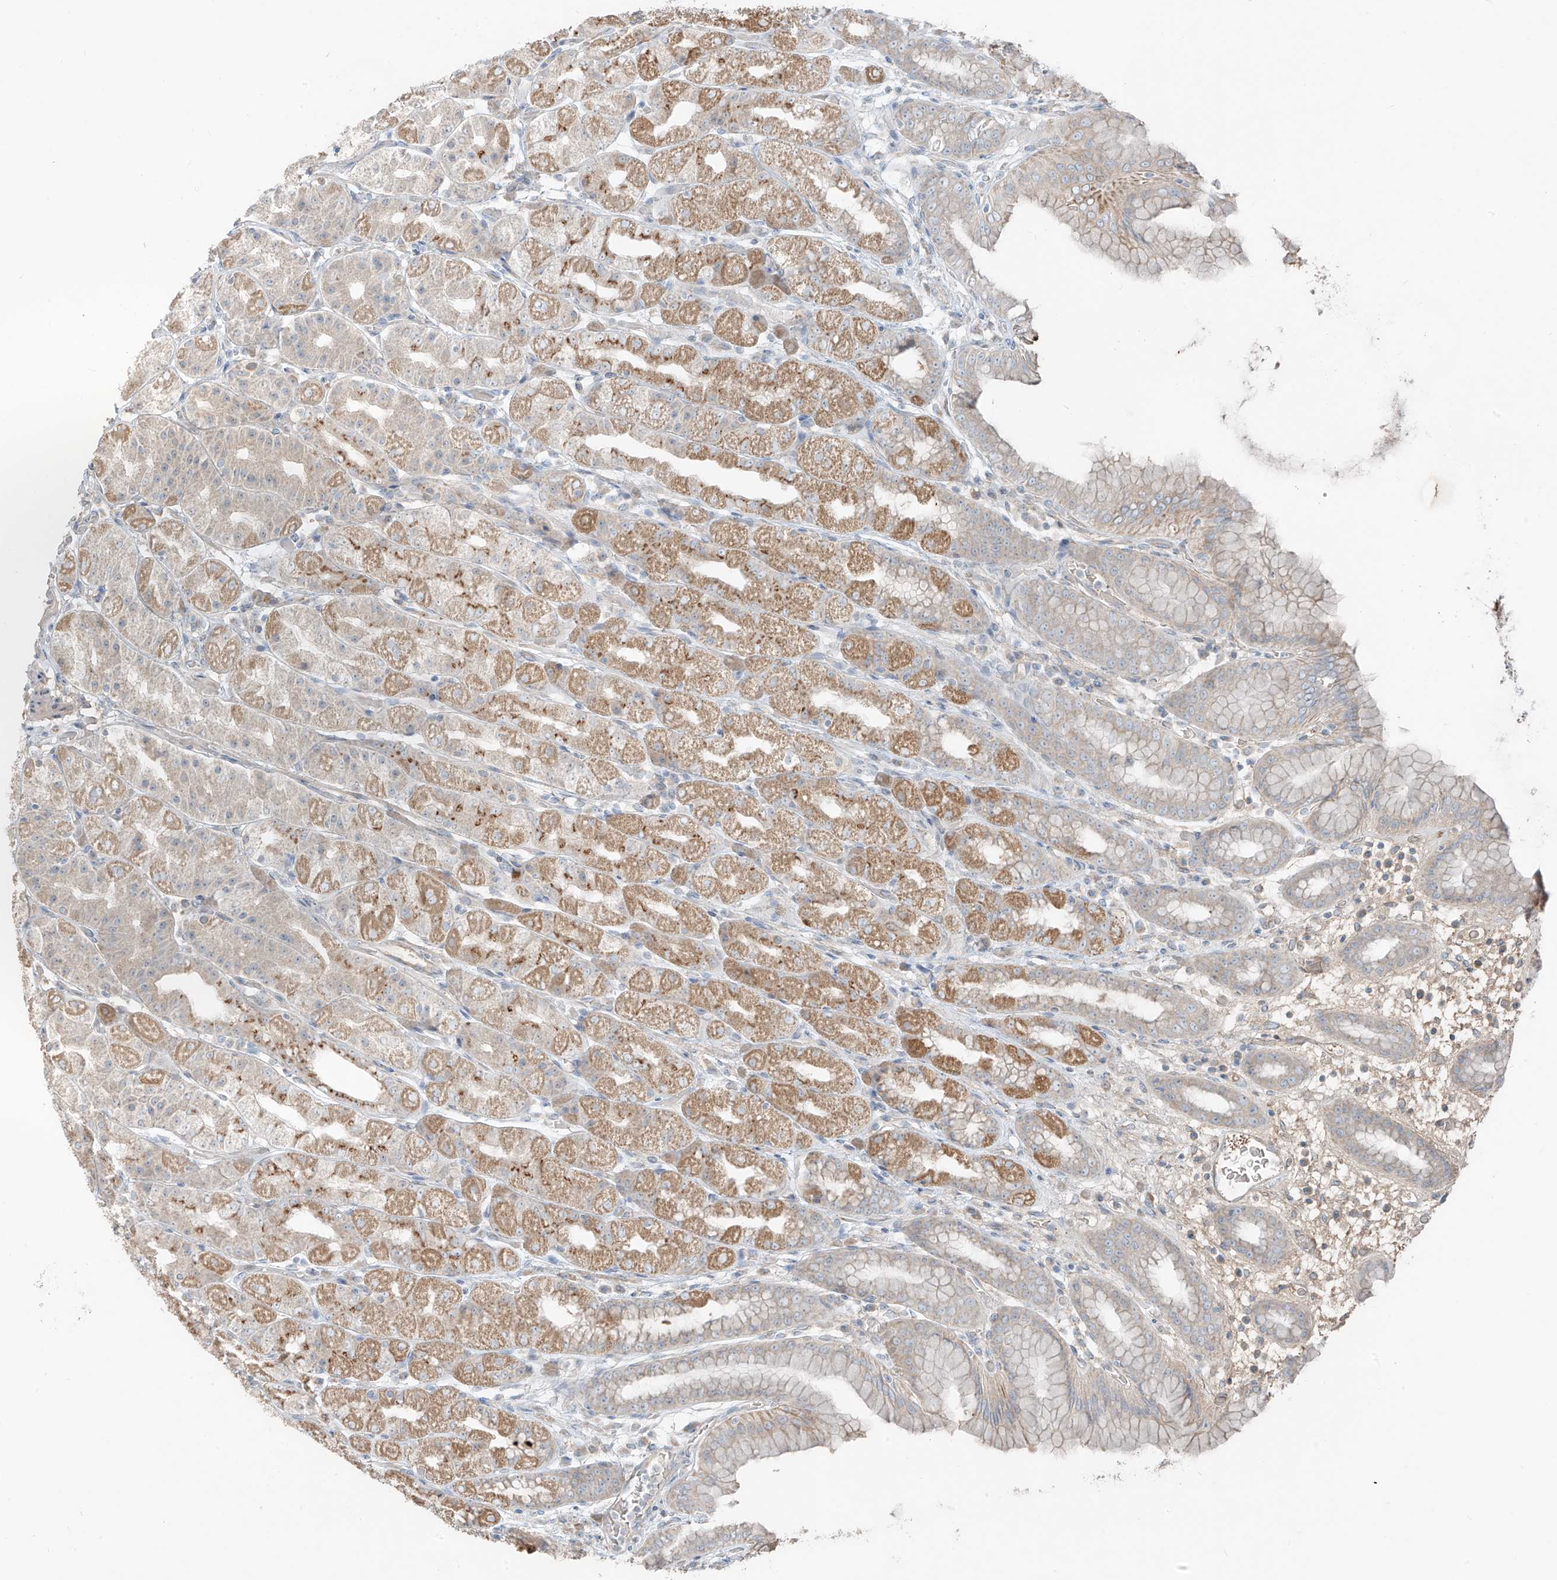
{"staining": {"intensity": "moderate", "quantity": "25%-75%", "location": "cytoplasmic/membranous"}, "tissue": "stomach", "cell_type": "Glandular cells", "image_type": "normal", "snomed": [{"axis": "morphology", "description": "Normal tissue, NOS"}, {"axis": "topography", "description": "Stomach, upper"}], "caption": "Immunohistochemical staining of benign stomach reveals moderate cytoplasmic/membranous protein positivity in about 25%-75% of glandular cells.", "gene": "FSTL1", "patient": {"sex": "male", "age": 68}}